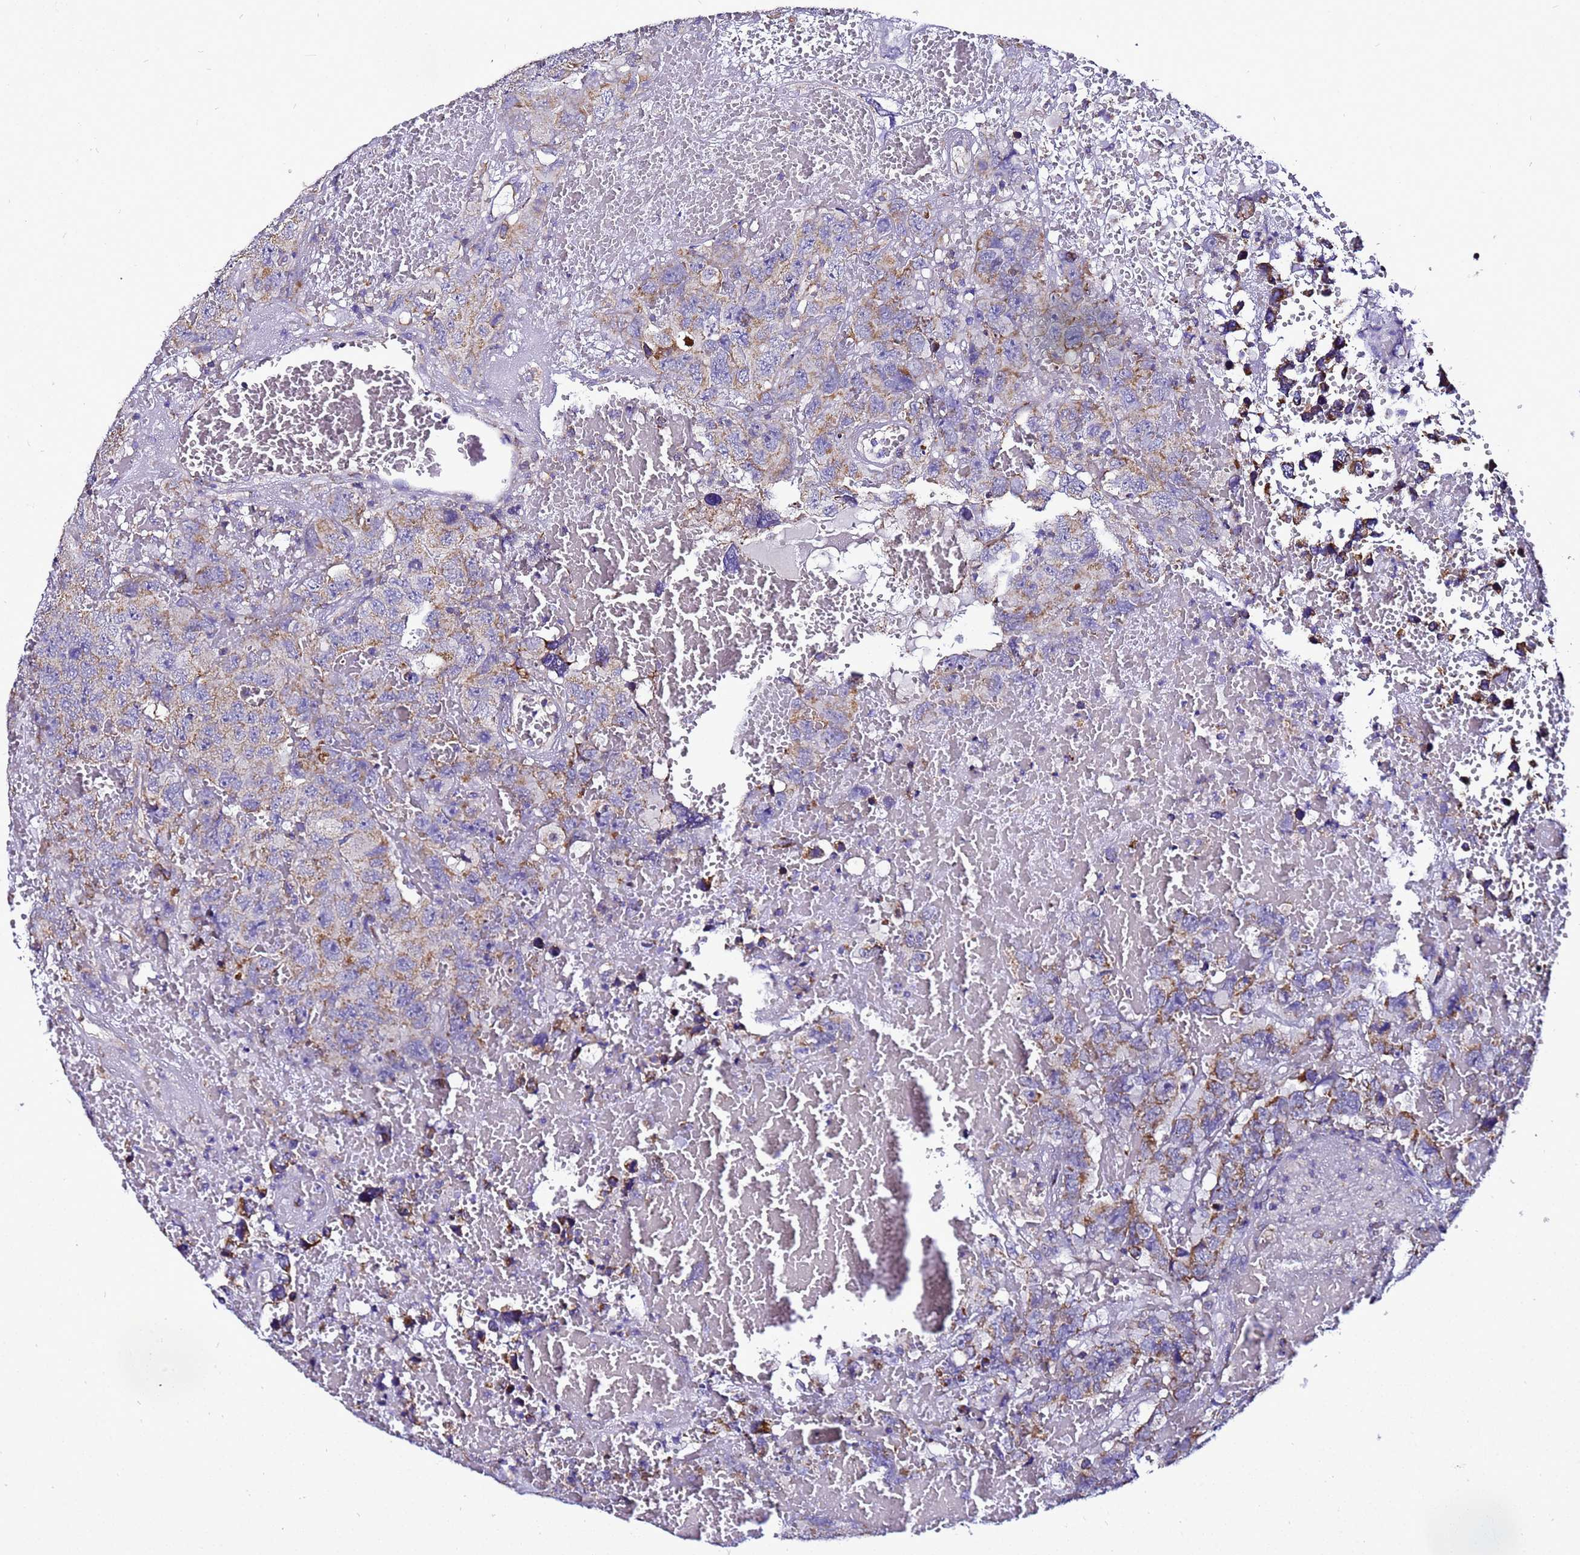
{"staining": {"intensity": "moderate", "quantity": "<25%", "location": "cytoplasmic/membranous"}, "tissue": "testis cancer", "cell_type": "Tumor cells", "image_type": "cancer", "snomed": [{"axis": "morphology", "description": "Carcinoma, Embryonal, NOS"}, {"axis": "topography", "description": "Testis"}], "caption": "IHC micrograph of neoplastic tissue: human embryonal carcinoma (testis) stained using immunohistochemistry shows low levels of moderate protein expression localized specifically in the cytoplasmic/membranous of tumor cells, appearing as a cytoplasmic/membranous brown color.", "gene": "HIGD2A", "patient": {"sex": "male", "age": 45}}